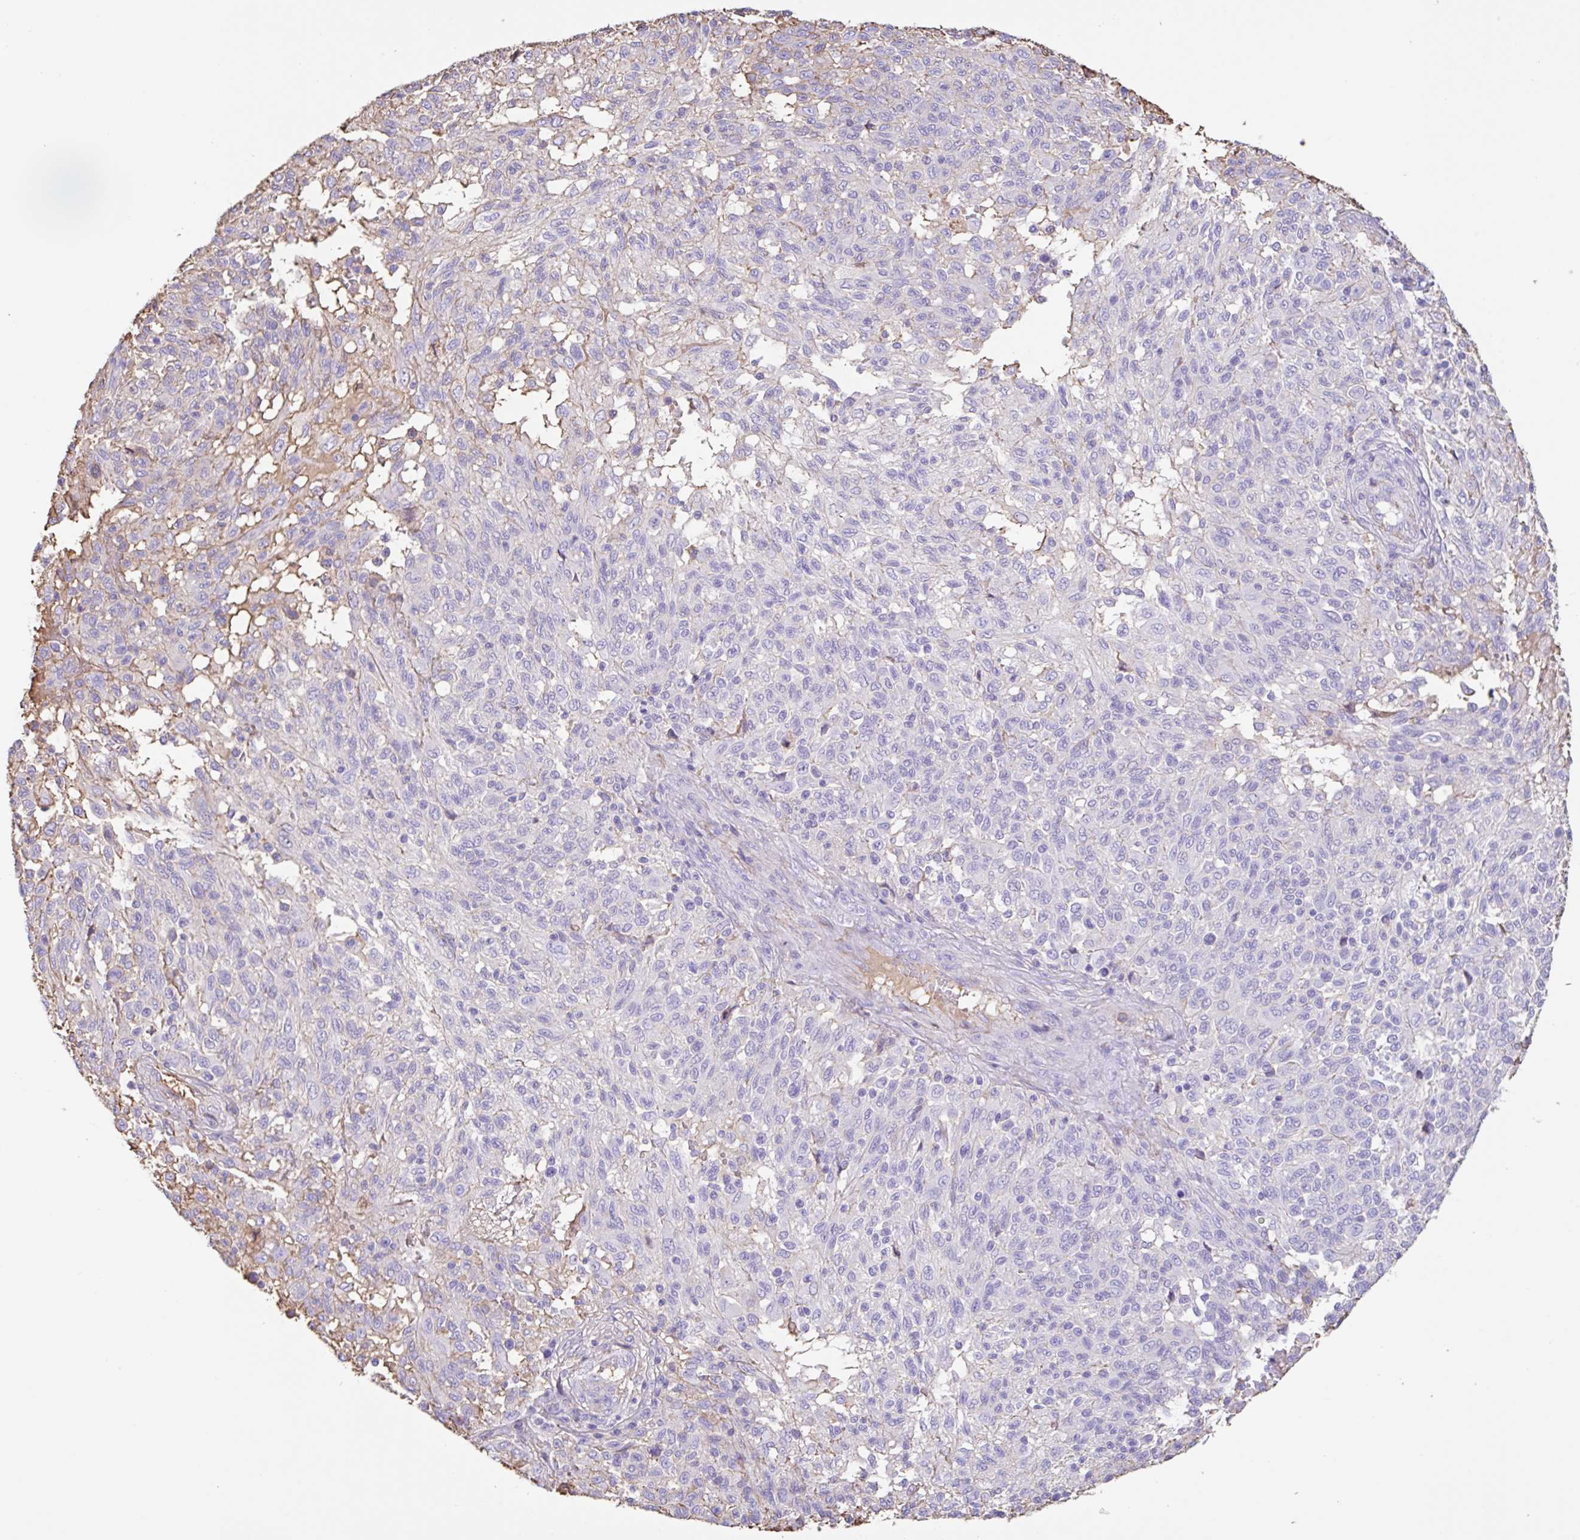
{"staining": {"intensity": "negative", "quantity": "none", "location": "none"}, "tissue": "melanoma", "cell_type": "Tumor cells", "image_type": "cancer", "snomed": [{"axis": "morphology", "description": "Malignant melanoma, NOS"}, {"axis": "topography", "description": "Skin"}], "caption": "Immunohistochemical staining of human melanoma demonstrates no significant positivity in tumor cells.", "gene": "HOXC12", "patient": {"sex": "male", "age": 66}}